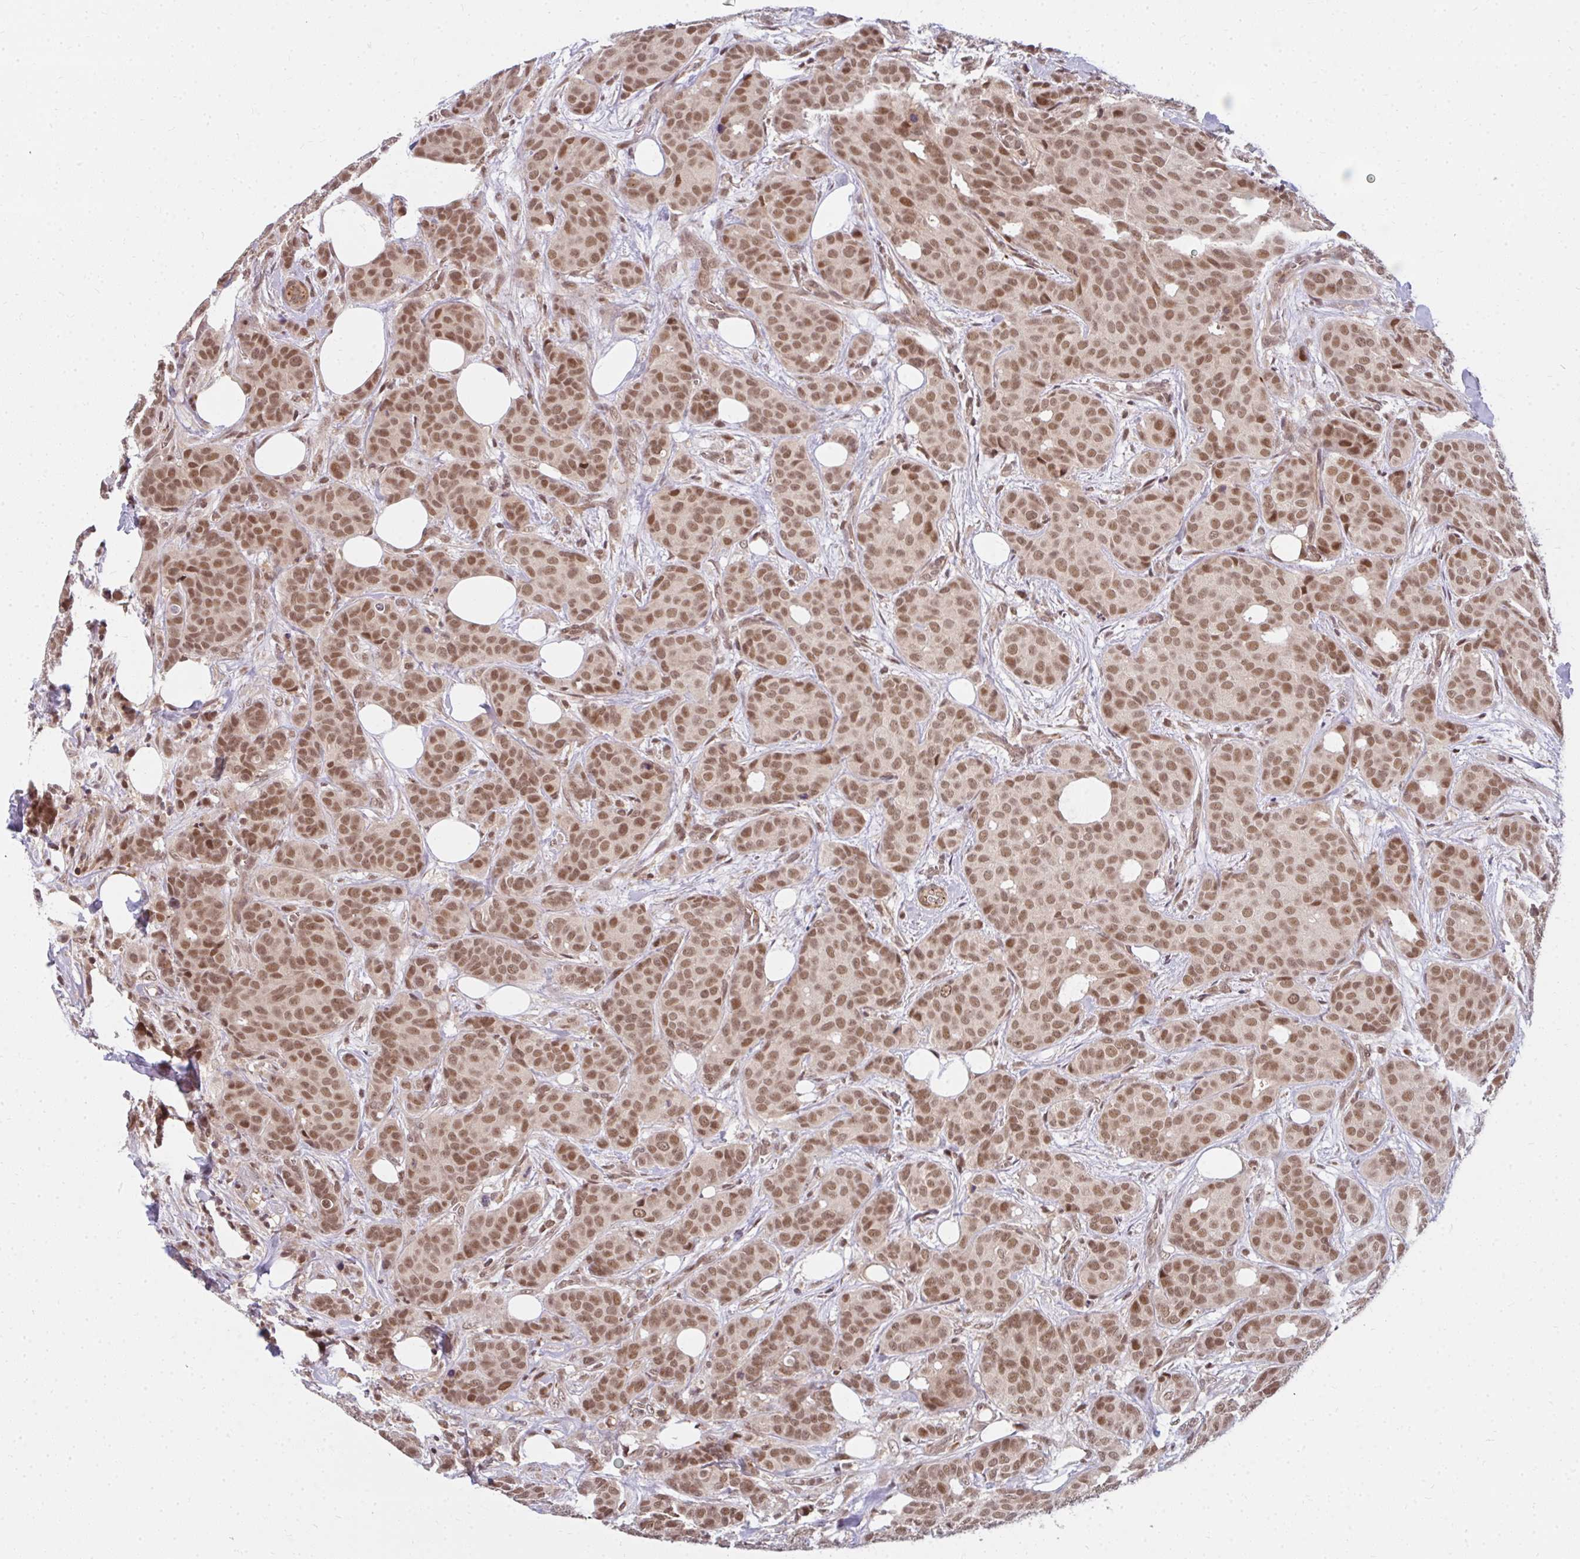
{"staining": {"intensity": "moderate", "quantity": ">75%", "location": "nuclear"}, "tissue": "breast cancer", "cell_type": "Tumor cells", "image_type": "cancer", "snomed": [{"axis": "morphology", "description": "Duct carcinoma"}, {"axis": "topography", "description": "Breast"}], "caption": "Protein staining demonstrates moderate nuclear staining in approximately >75% of tumor cells in breast cancer.", "gene": "GTF3C6", "patient": {"sex": "female", "age": 70}}